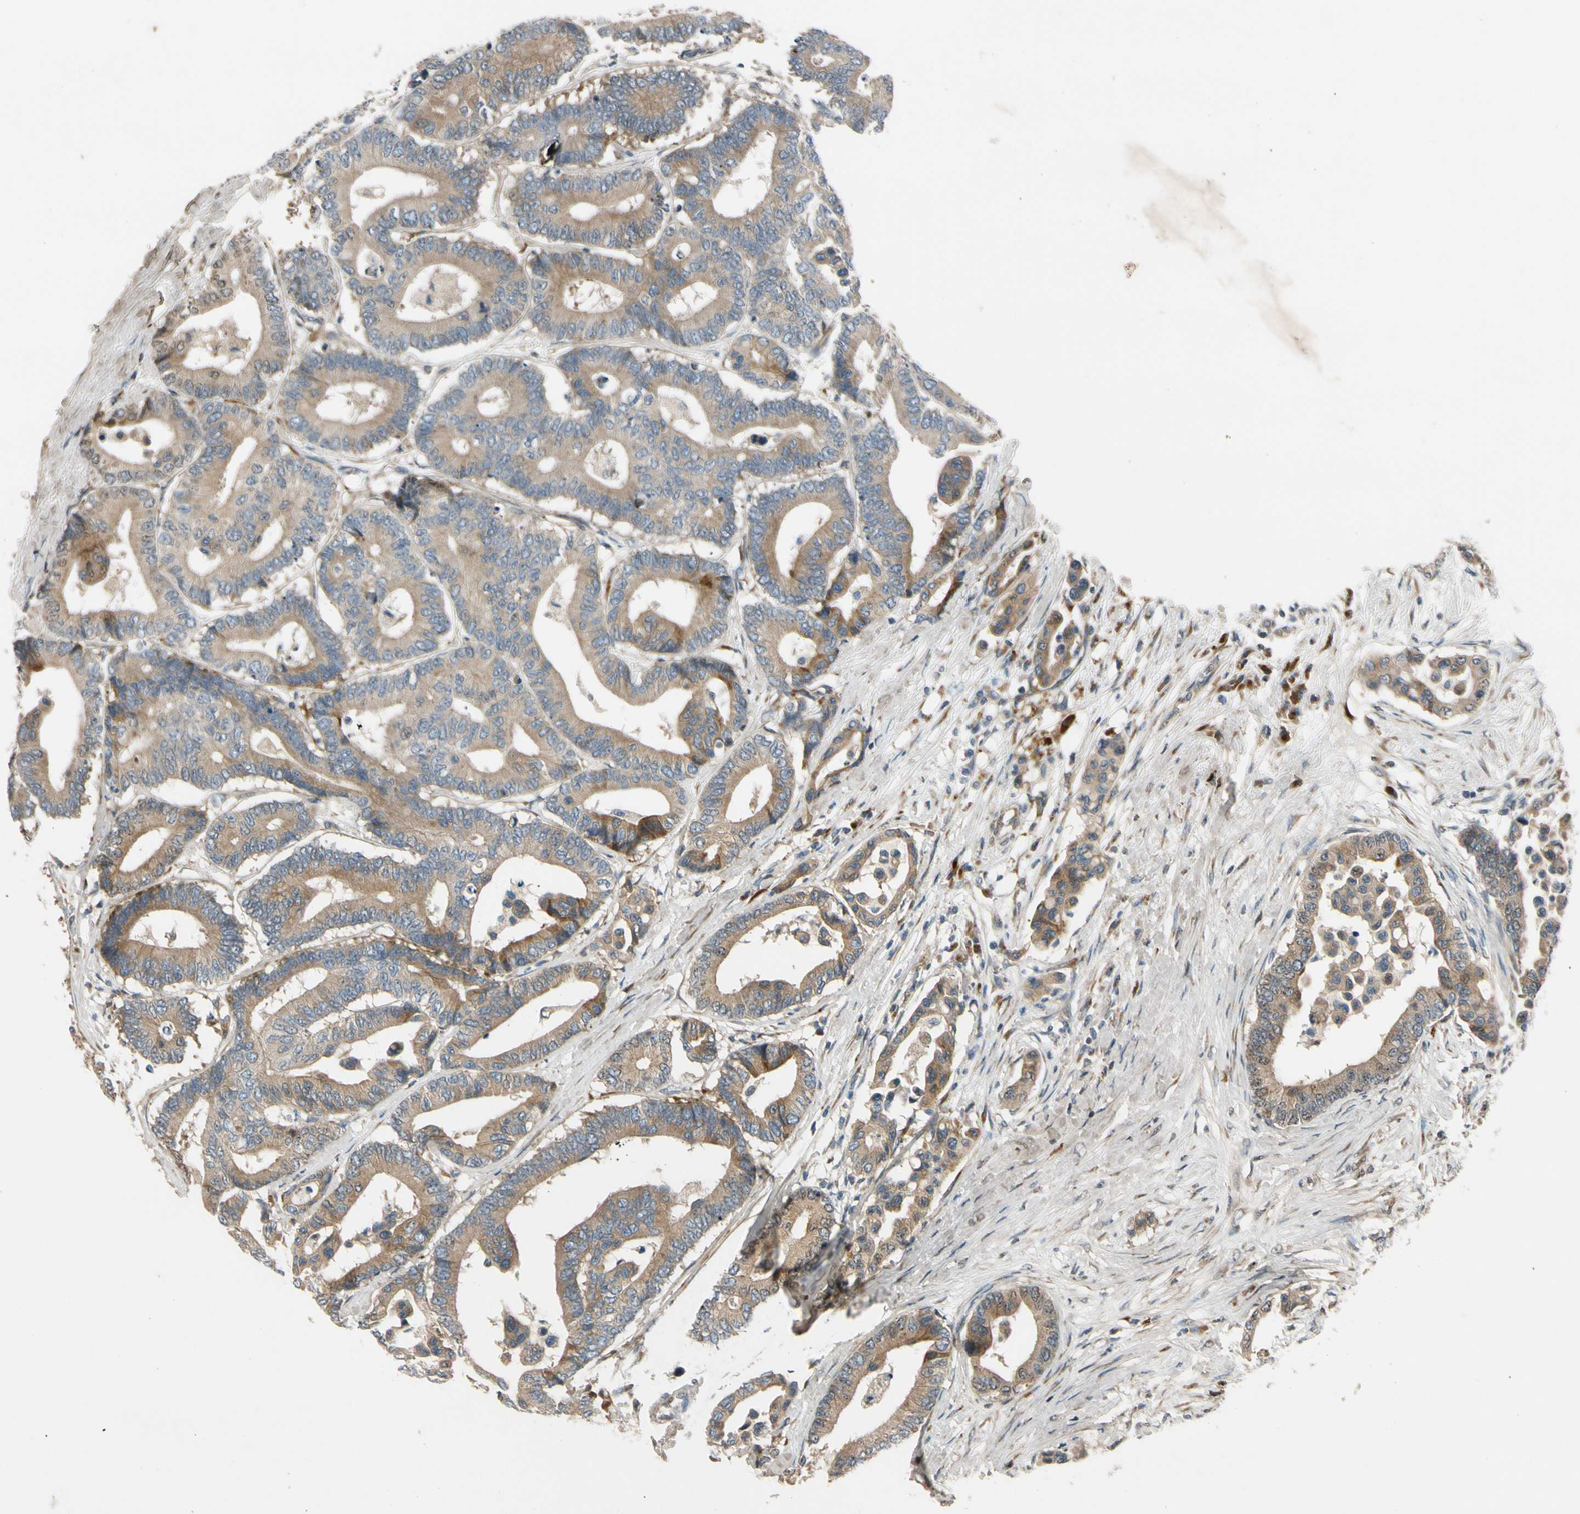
{"staining": {"intensity": "moderate", "quantity": ">75%", "location": "cytoplasmic/membranous"}, "tissue": "colorectal cancer", "cell_type": "Tumor cells", "image_type": "cancer", "snomed": [{"axis": "morphology", "description": "Normal tissue, NOS"}, {"axis": "morphology", "description": "Adenocarcinoma, NOS"}, {"axis": "topography", "description": "Colon"}], "caption": "Tumor cells demonstrate moderate cytoplasmic/membranous expression in approximately >75% of cells in adenocarcinoma (colorectal).", "gene": "MST1R", "patient": {"sex": "male", "age": 82}}